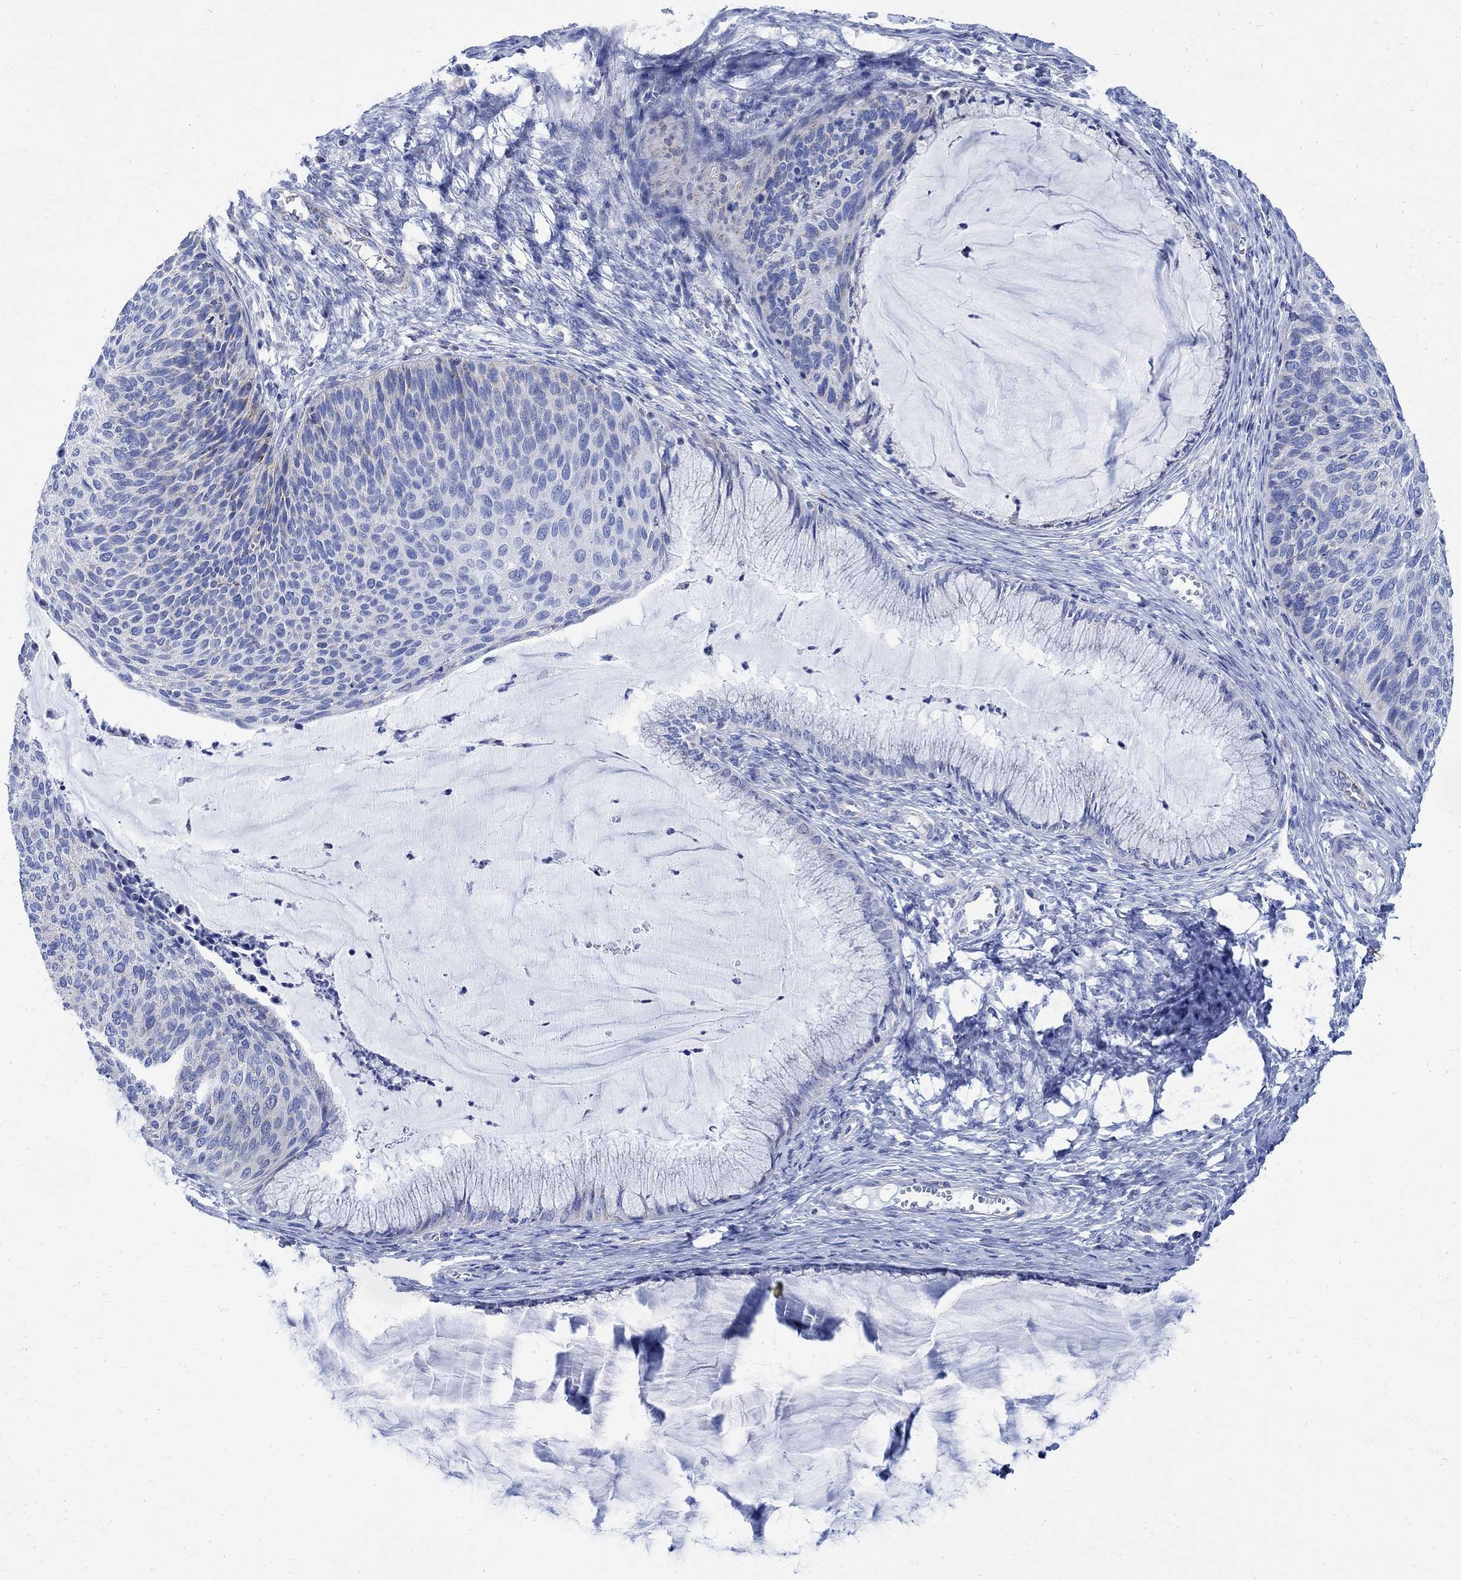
{"staining": {"intensity": "negative", "quantity": "none", "location": "none"}, "tissue": "cervical cancer", "cell_type": "Tumor cells", "image_type": "cancer", "snomed": [{"axis": "morphology", "description": "Squamous cell carcinoma, NOS"}, {"axis": "topography", "description": "Cervix"}], "caption": "There is no significant staining in tumor cells of cervical squamous cell carcinoma.", "gene": "CPLX2", "patient": {"sex": "female", "age": 36}}